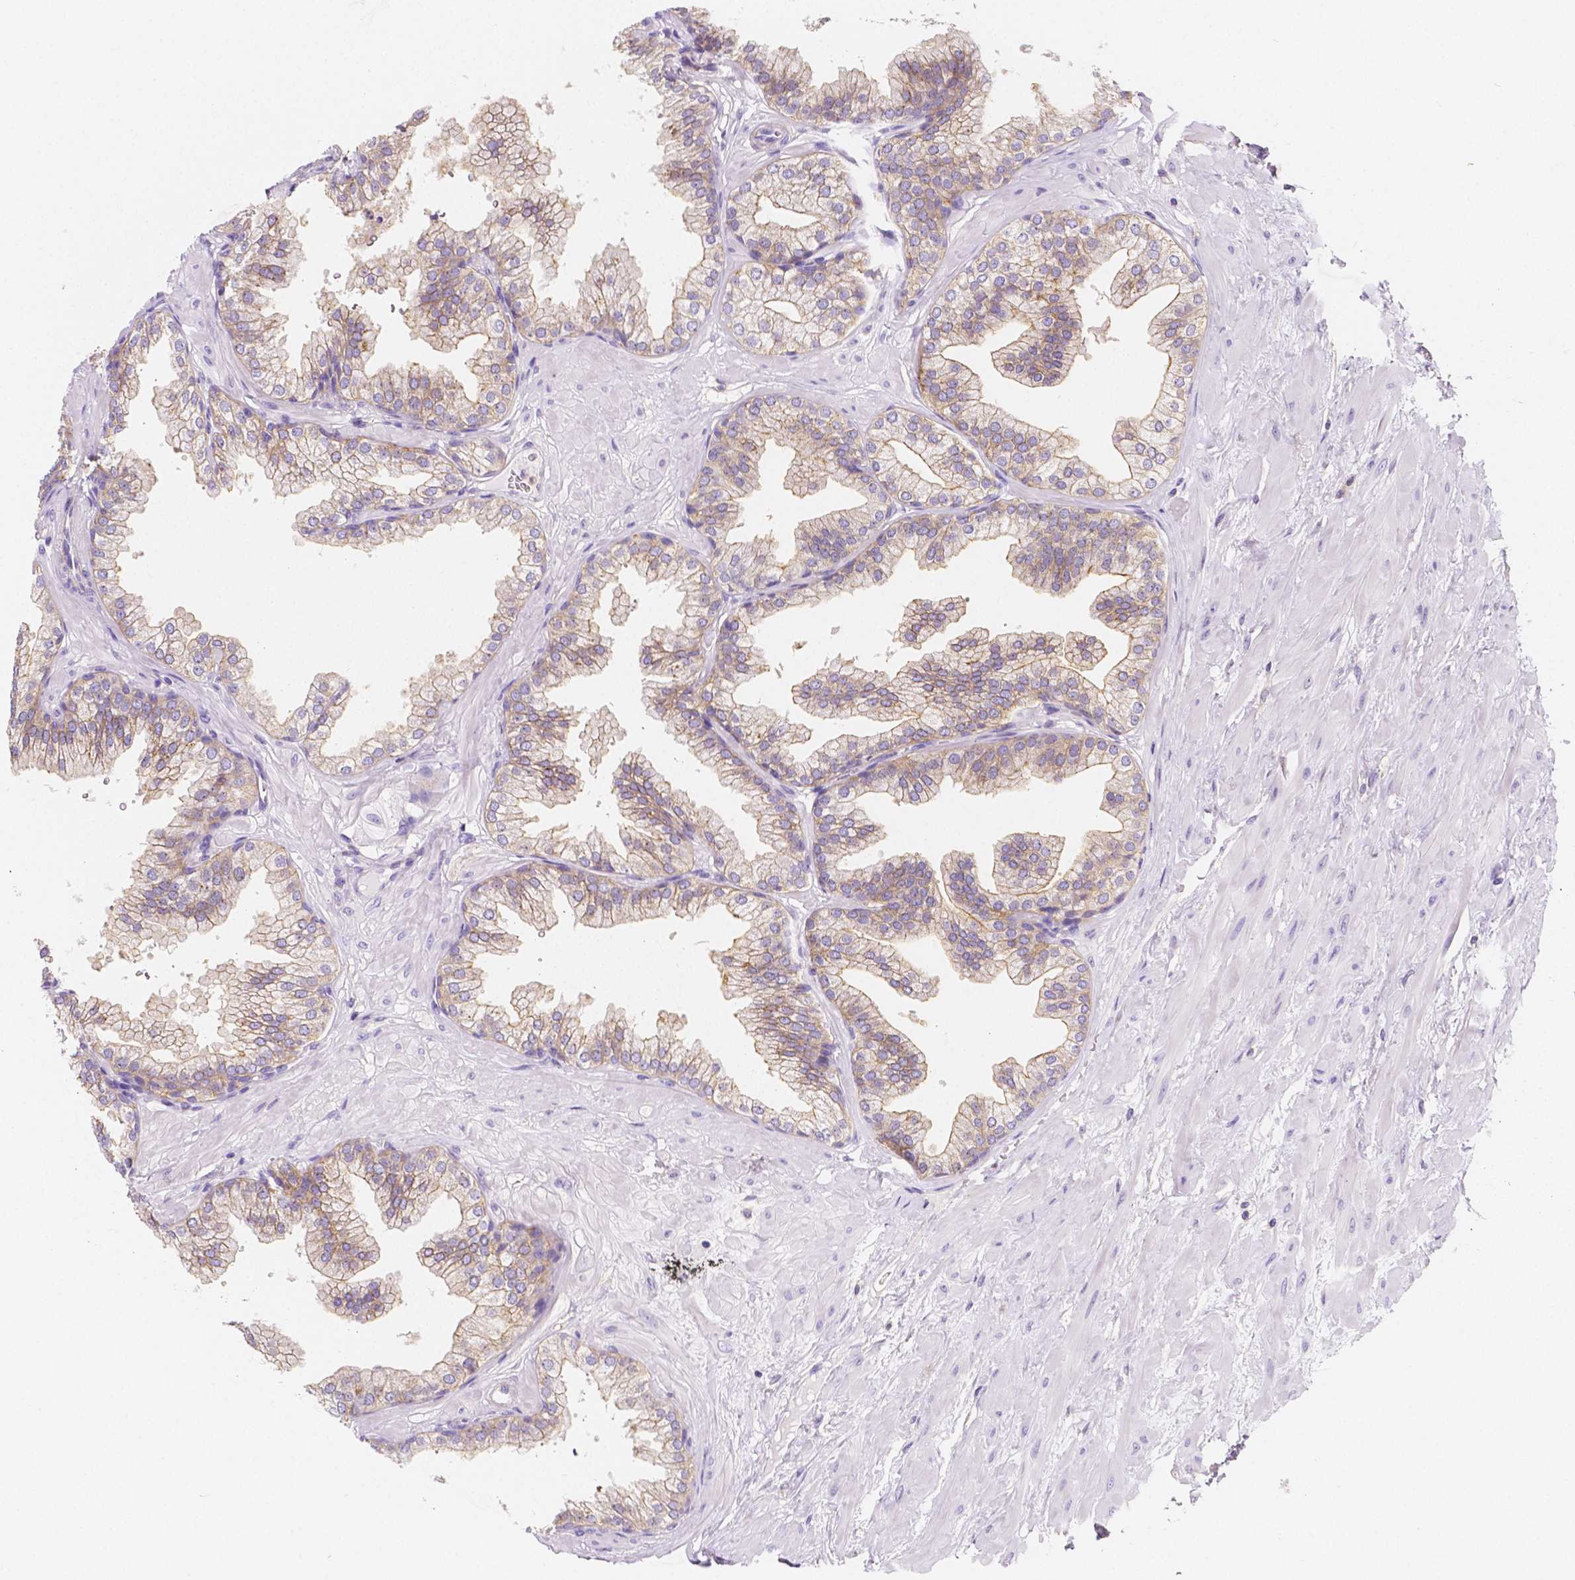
{"staining": {"intensity": "moderate", "quantity": "25%-75%", "location": "cytoplasmic/membranous"}, "tissue": "prostate", "cell_type": "Glandular cells", "image_type": "normal", "snomed": [{"axis": "morphology", "description": "Normal tissue, NOS"}, {"axis": "topography", "description": "Prostate"}], "caption": "DAB (3,3'-diaminobenzidine) immunohistochemical staining of benign human prostate displays moderate cytoplasmic/membranous protein expression in approximately 25%-75% of glandular cells. The staining was performed using DAB (3,3'-diaminobenzidine) to visualize the protein expression in brown, while the nuclei were stained in blue with hematoxylin (Magnification: 20x).", "gene": "GABRD", "patient": {"sex": "male", "age": 37}}